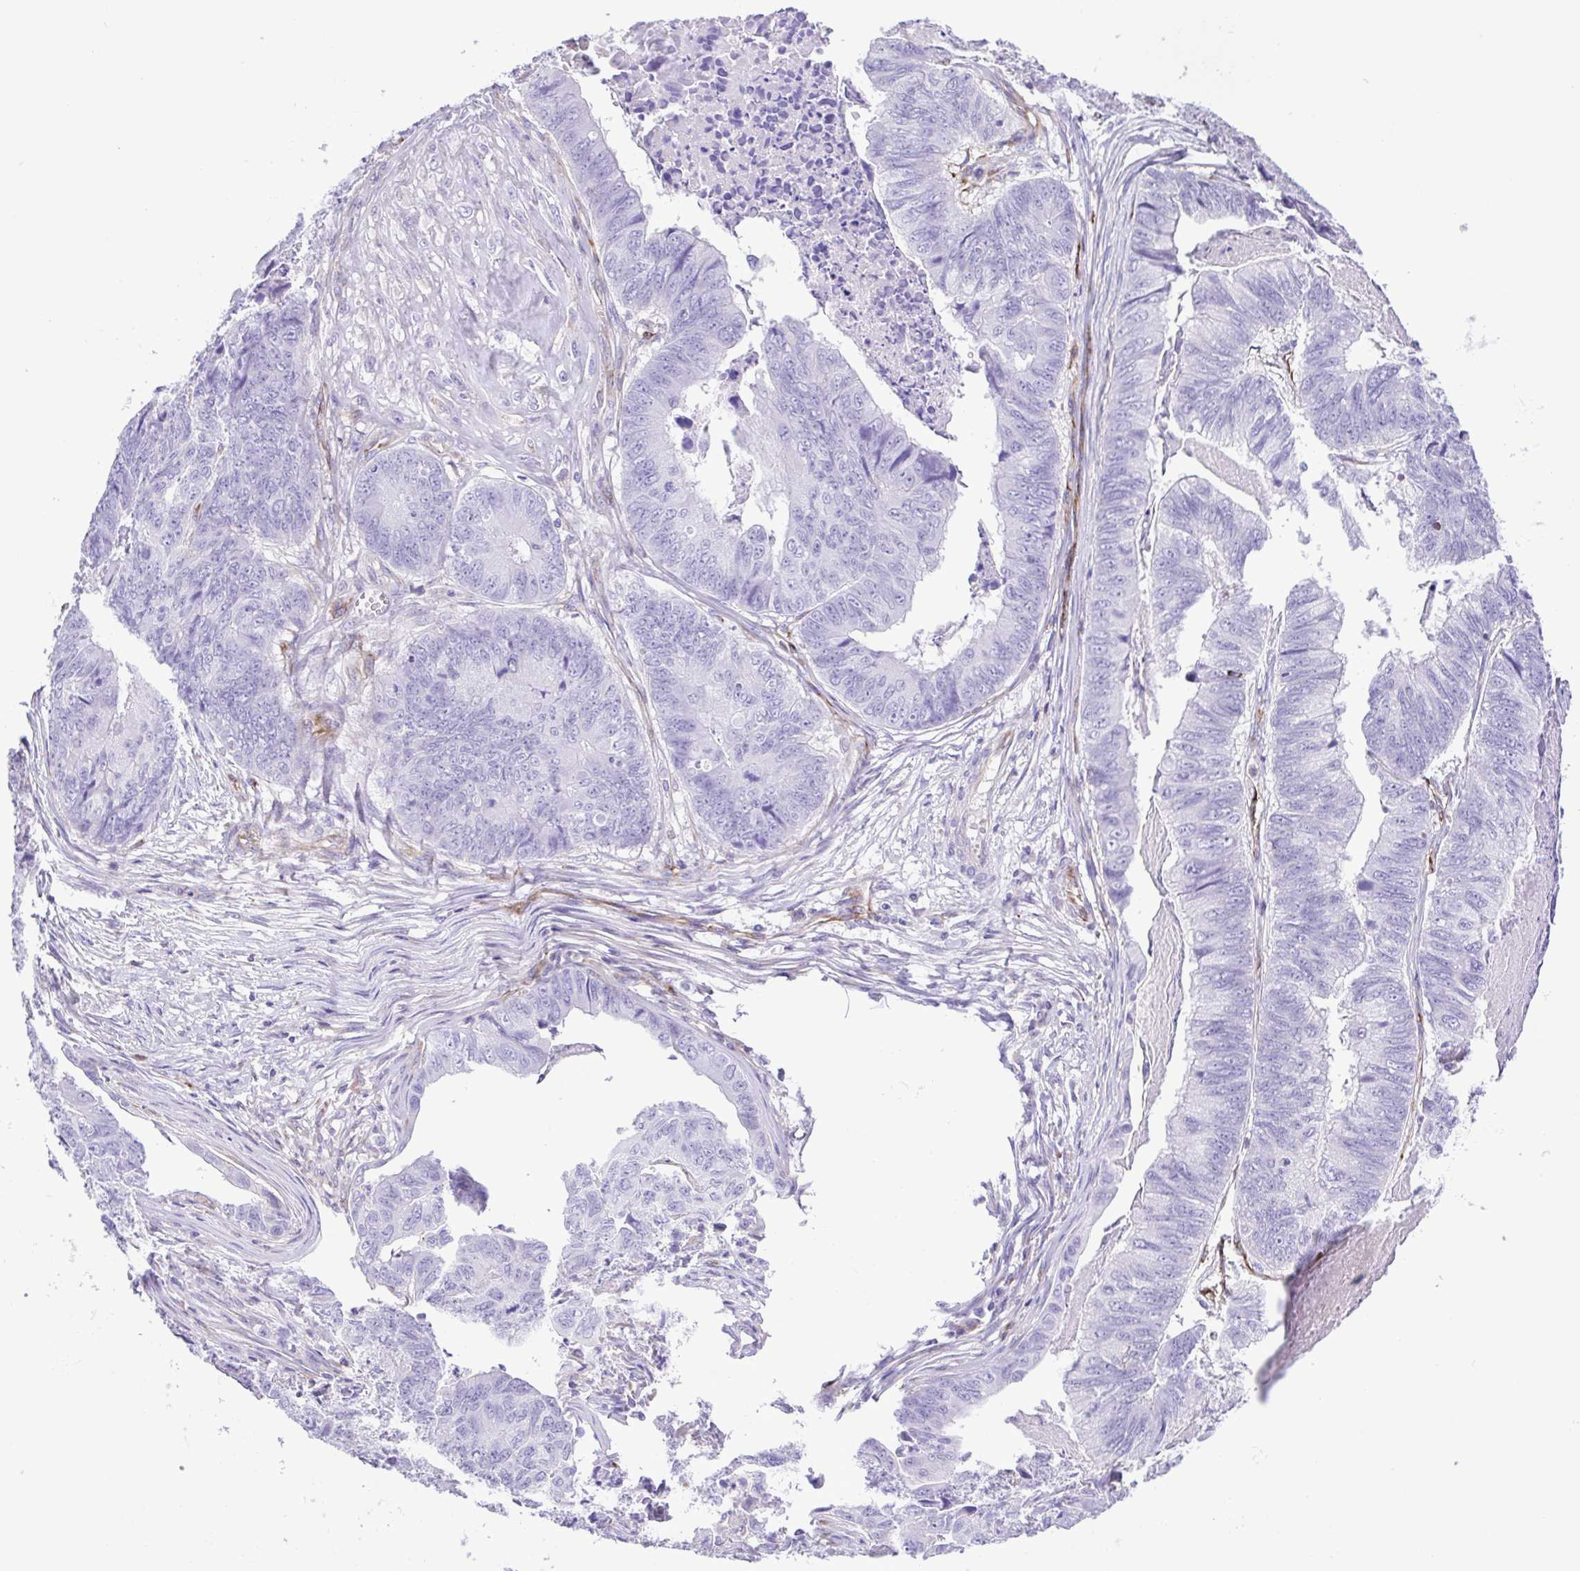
{"staining": {"intensity": "negative", "quantity": "none", "location": "none"}, "tissue": "stomach cancer", "cell_type": "Tumor cells", "image_type": "cancer", "snomed": [{"axis": "morphology", "description": "Adenocarcinoma, NOS"}, {"axis": "topography", "description": "Stomach, lower"}], "caption": "Tumor cells show no significant expression in stomach adenocarcinoma.", "gene": "FLT1", "patient": {"sex": "male", "age": 77}}